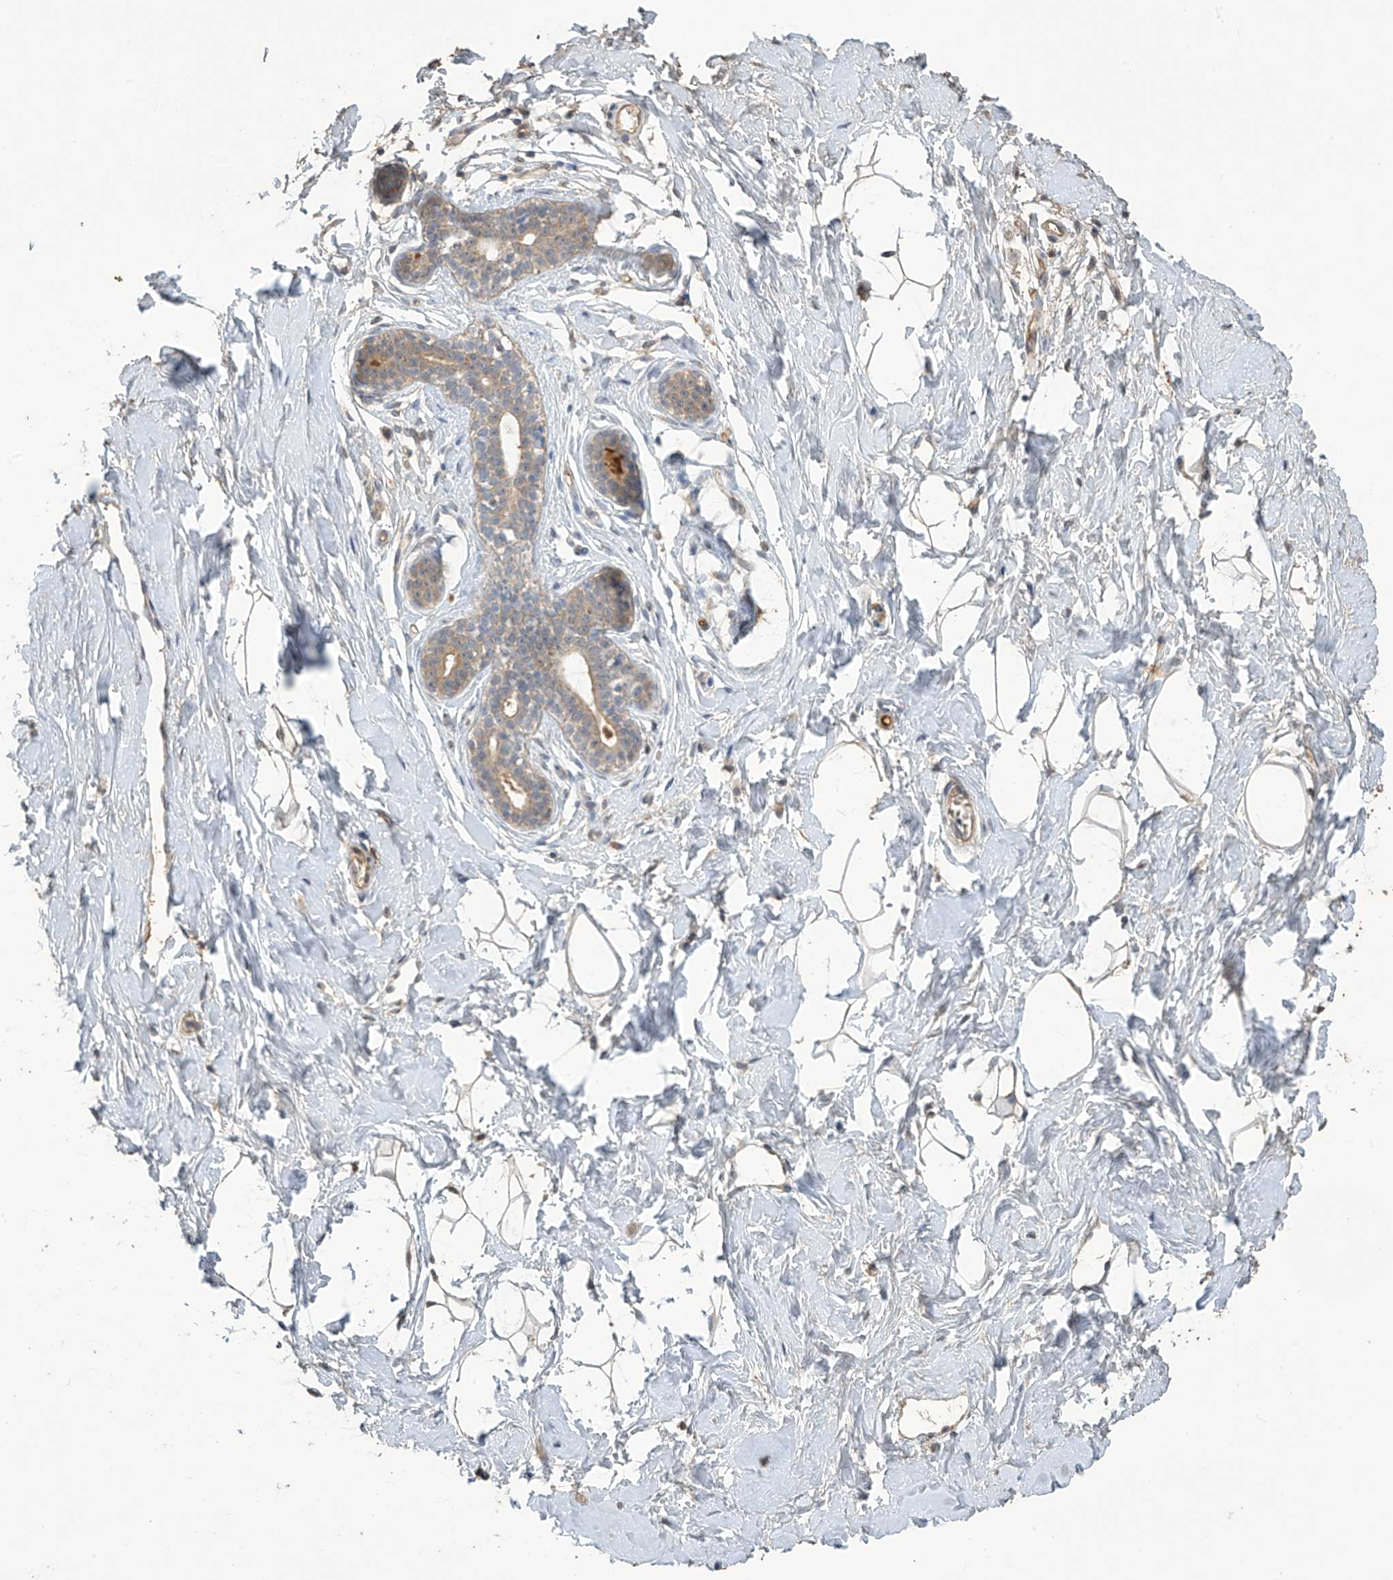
{"staining": {"intensity": "weak", "quantity": "25%-75%", "location": "cytoplasmic/membranous"}, "tissue": "breast", "cell_type": "Adipocytes", "image_type": "normal", "snomed": [{"axis": "morphology", "description": "Normal tissue, NOS"}, {"axis": "morphology", "description": "Adenoma, NOS"}, {"axis": "topography", "description": "Breast"}], "caption": "Immunohistochemistry (IHC) of unremarkable breast displays low levels of weak cytoplasmic/membranous staining in about 25%-75% of adipocytes.", "gene": "SLFN14", "patient": {"sex": "female", "age": 23}}